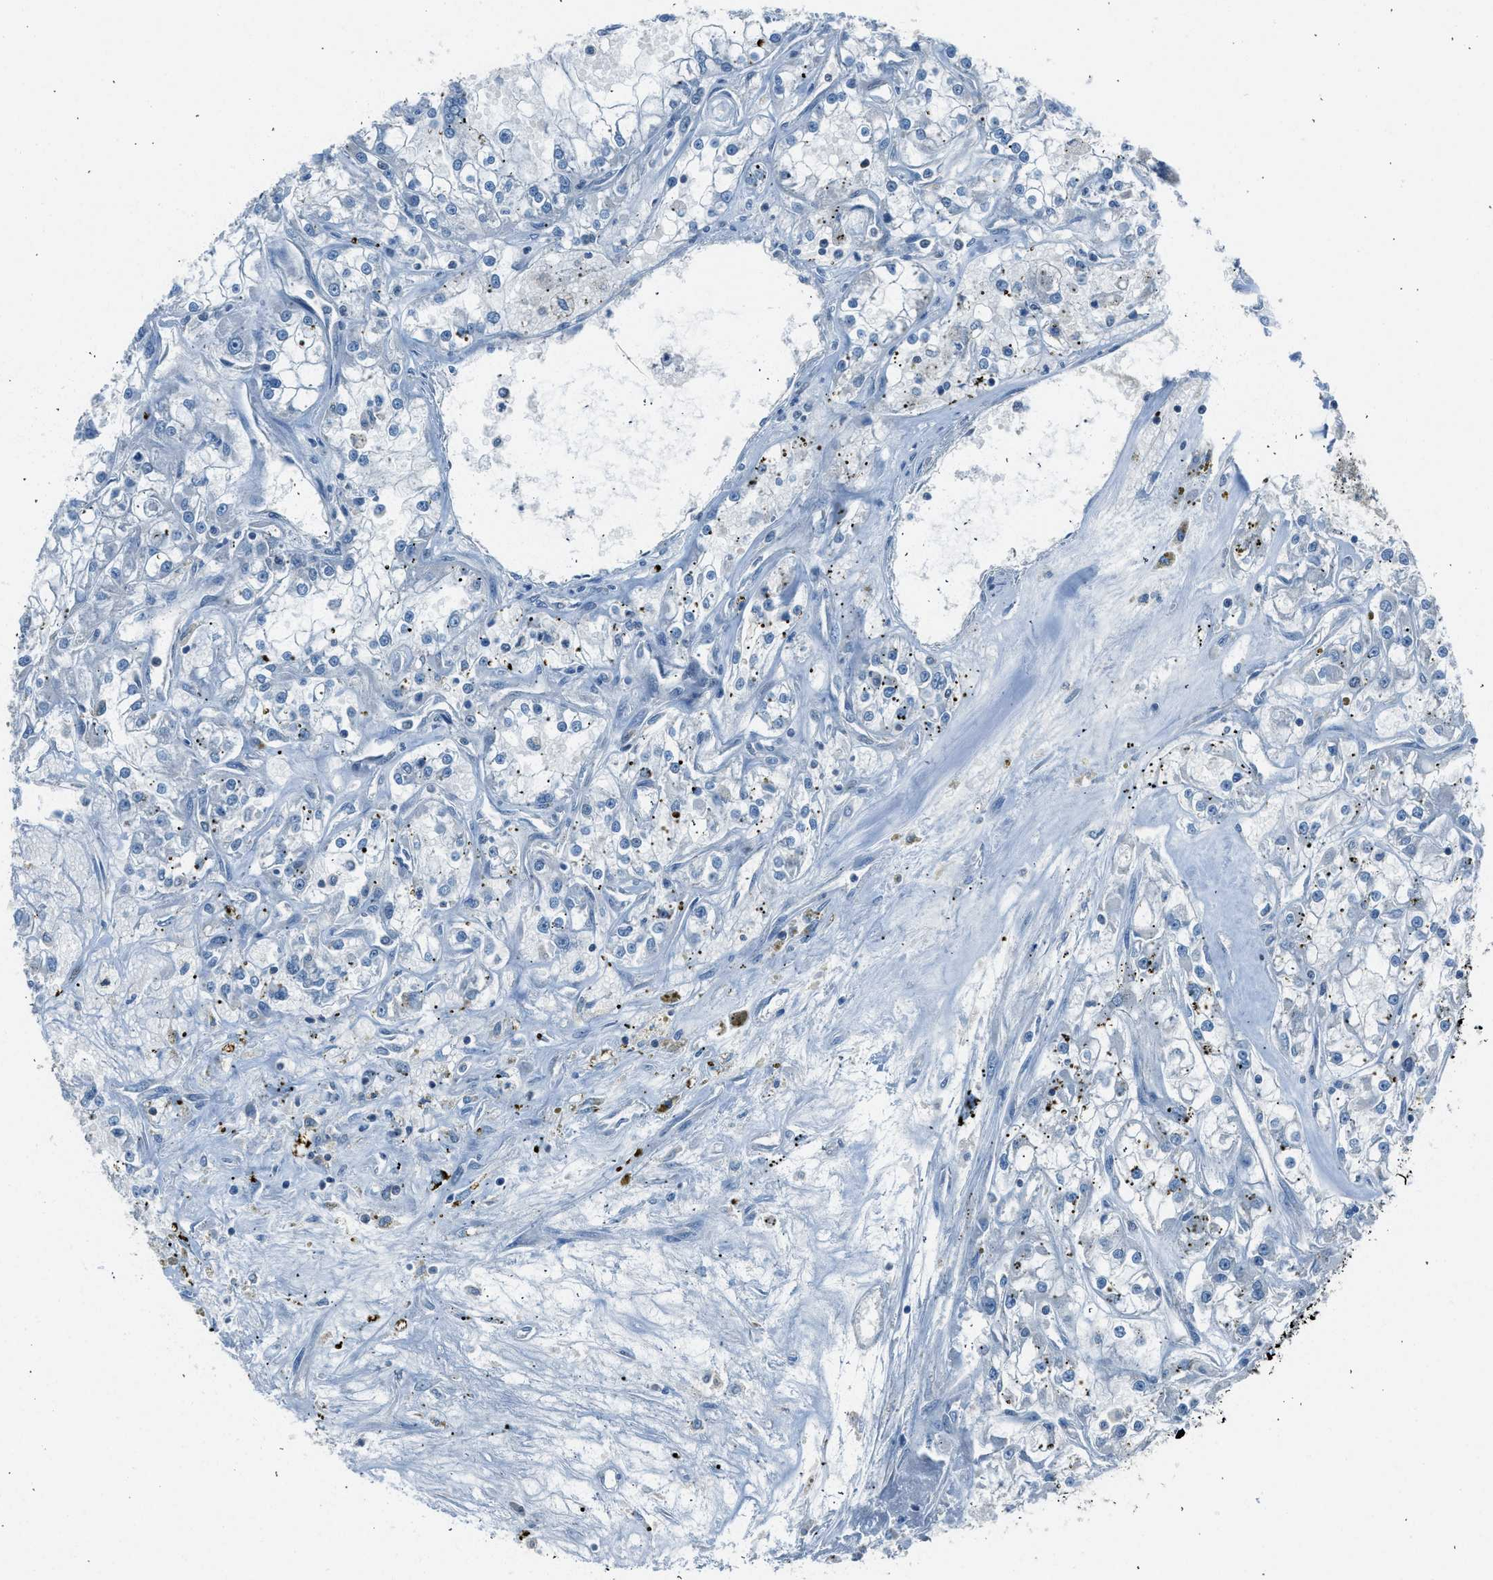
{"staining": {"intensity": "negative", "quantity": "none", "location": "none"}, "tissue": "renal cancer", "cell_type": "Tumor cells", "image_type": "cancer", "snomed": [{"axis": "morphology", "description": "Adenocarcinoma, NOS"}, {"axis": "topography", "description": "Kidney"}], "caption": "A histopathology image of human renal cancer is negative for staining in tumor cells. The staining is performed using DAB brown chromogen with nuclei counter-stained in using hematoxylin.", "gene": "LMLN", "patient": {"sex": "female", "age": 52}}